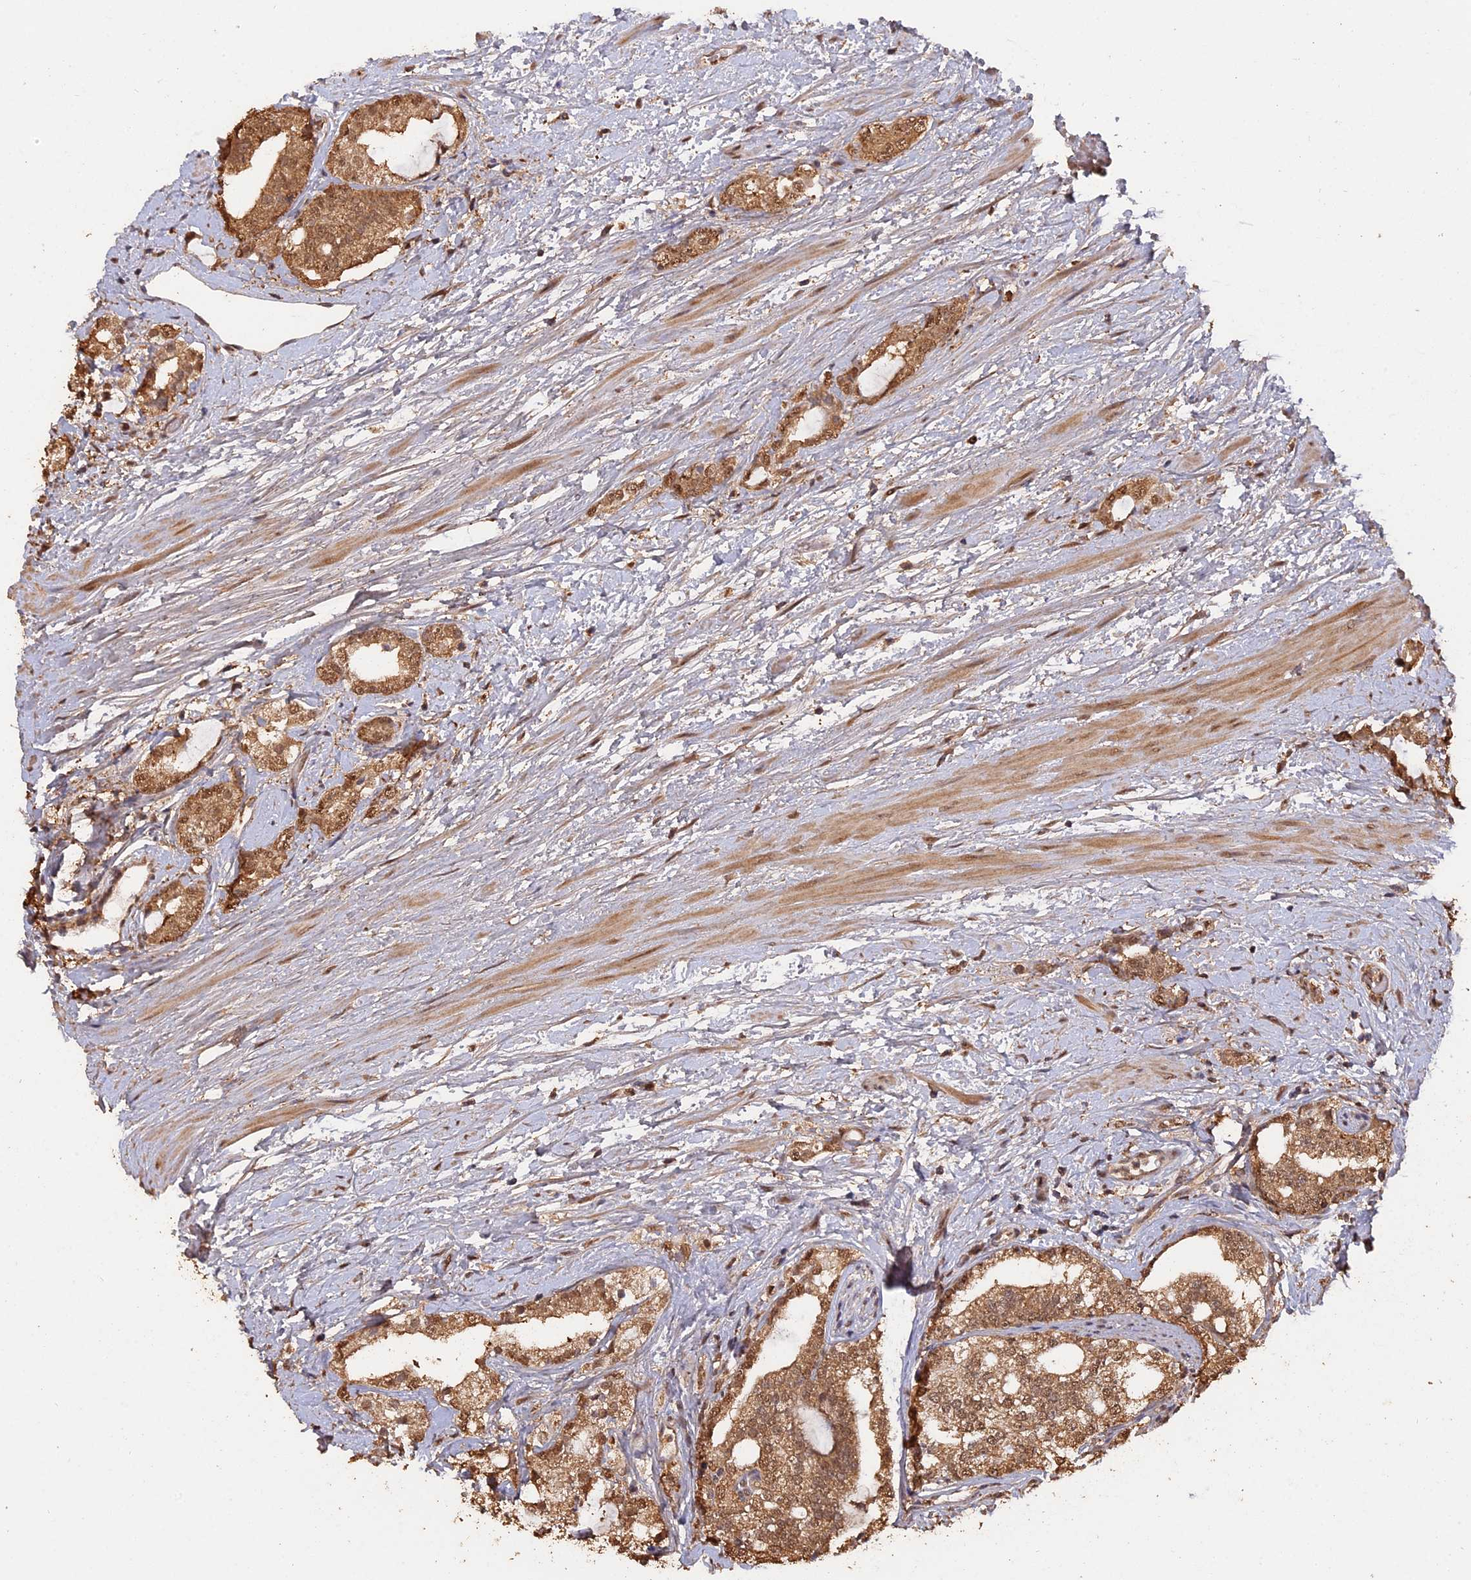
{"staining": {"intensity": "moderate", "quantity": ">75%", "location": "cytoplasmic/membranous,nuclear"}, "tissue": "prostate cancer", "cell_type": "Tumor cells", "image_type": "cancer", "snomed": [{"axis": "morphology", "description": "Adenocarcinoma, High grade"}, {"axis": "topography", "description": "Prostate"}], "caption": "IHC (DAB (3,3'-diaminobenzidine)) staining of human prostate cancer (adenocarcinoma (high-grade)) shows moderate cytoplasmic/membranous and nuclear protein staining in approximately >75% of tumor cells. (IHC, brightfield microscopy, high magnification).", "gene": "PSMC6", "patient": {"sex": "male", "age": 64}}